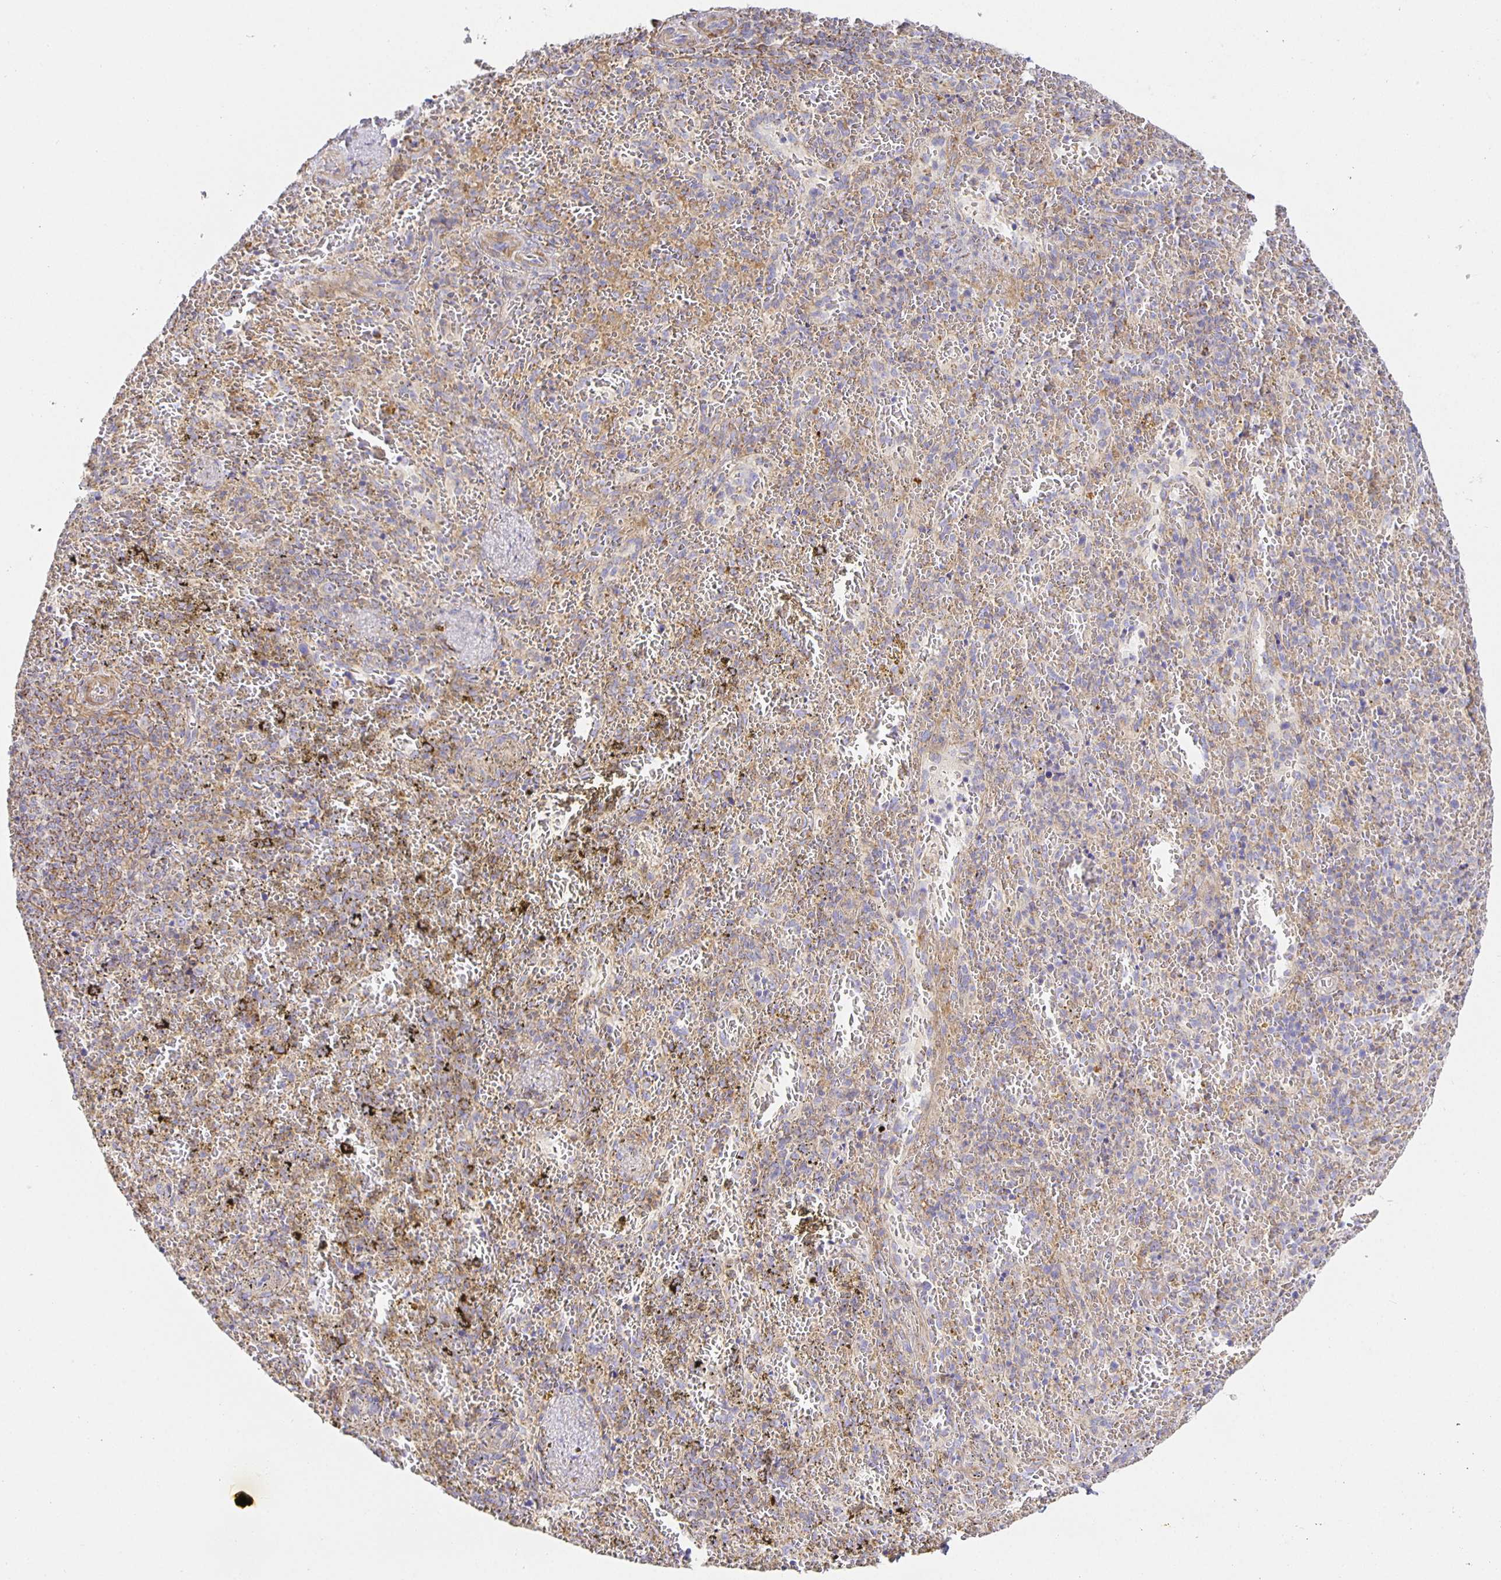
{"staining": {"intensity": "weak", "quantity": "<25%", "location": "cytoplasmic/membranous"}, "tissue": "spleen", "cell_type": "Cells in red pulp", "image_type": "normal", "snomed": [{"axis": "morphology", "description": "Normal tissue, NOS"}, {"axis": "topography", "description": "Spleen"}], "caption": "The IHC photomicrograph has no significant staining in cells in red pulp of spleen.", "gene": "FLRT3", "patient": {"sex": "female", "age": 50}}